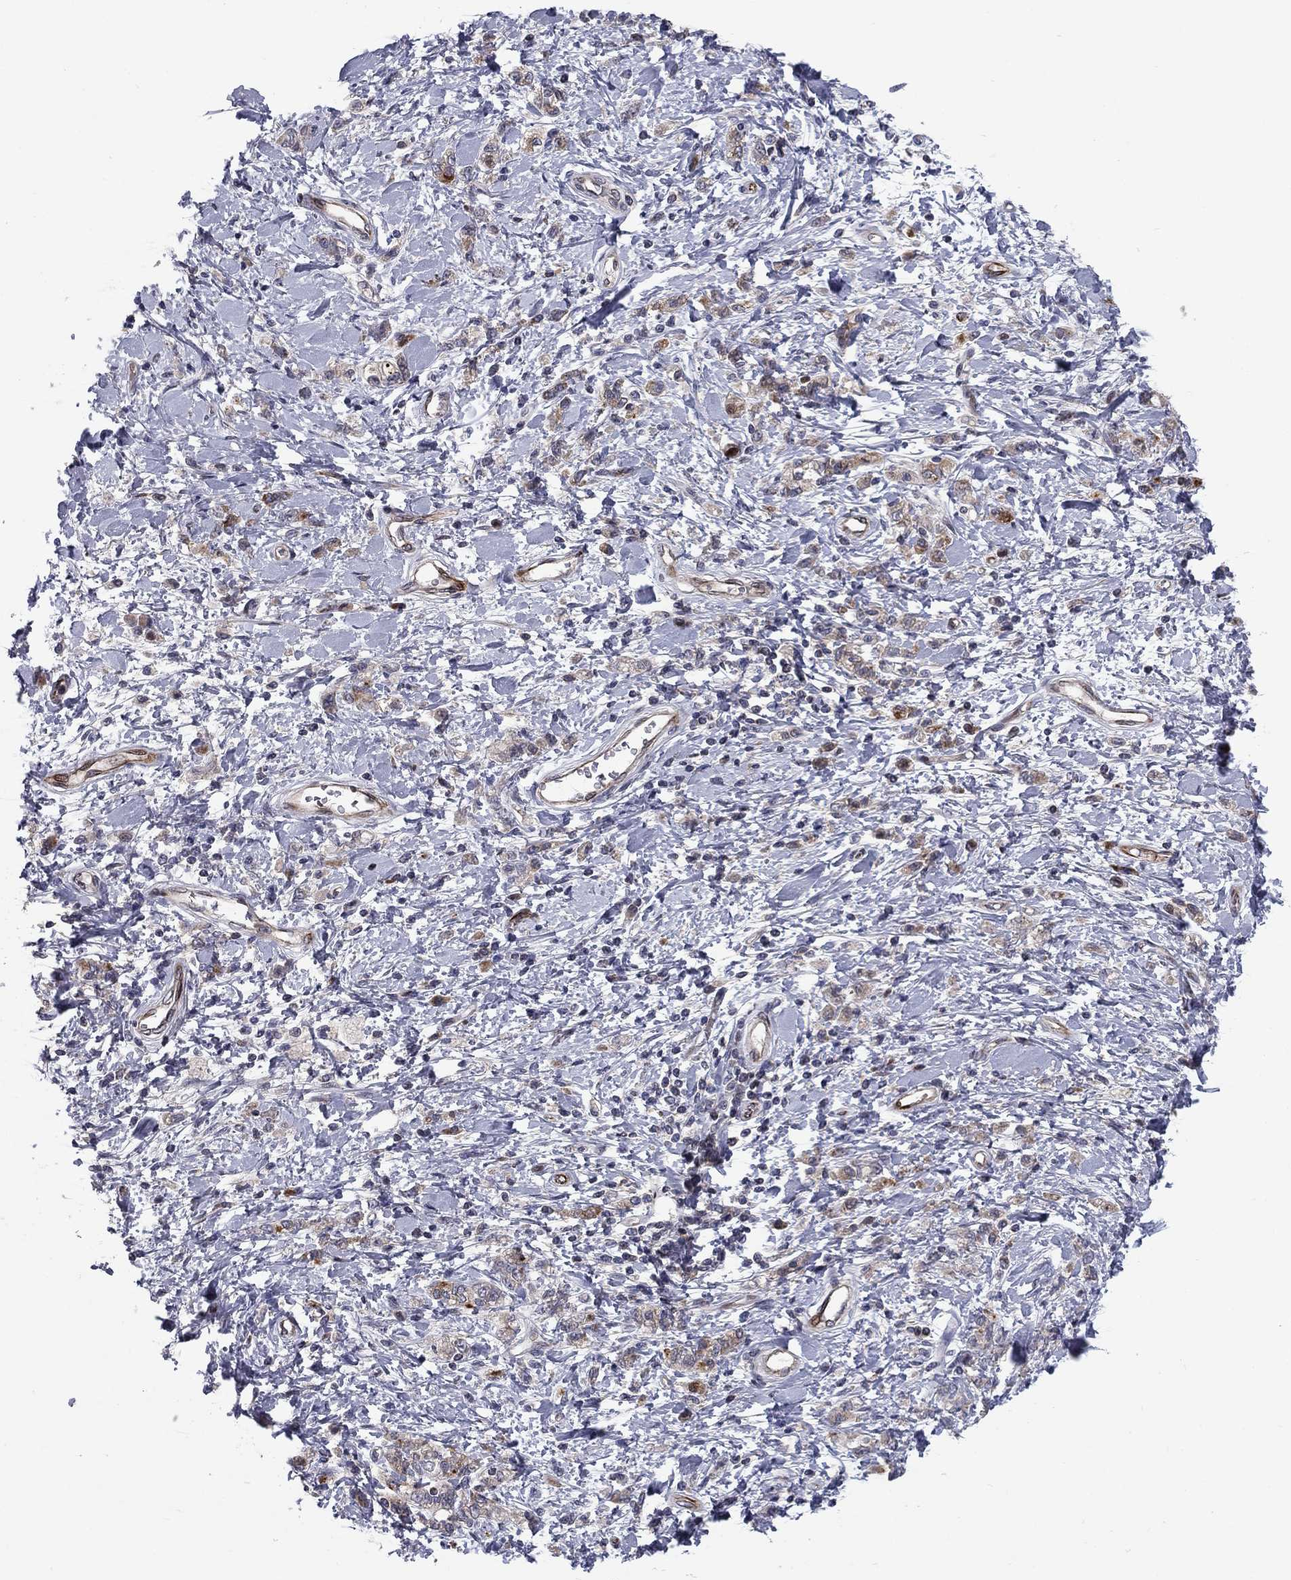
{"staining": {"intensity": "weak", "quantity": "25%-75%", "location": "cytoplasmic/membranous"}, "tissue": "stomach cancer", "cell_type": "Tumor cells", "image_type": "cancer", "snomed": [{"axis": "morphology", "description": "Adenocarcinoma, NOS"}, {"axis": "topography", "description": "Stomach"}], "caption": "Immunohistochemistry micrograph of human adenocarcinoma (stomach) stained for a protein (brown), which shows low levels of weak cytoplasmic/membranous expression in approximately 25%-75% of tumor cells.", "gene": "MIOS", "patient": {"sex": "male", "age": 77}}